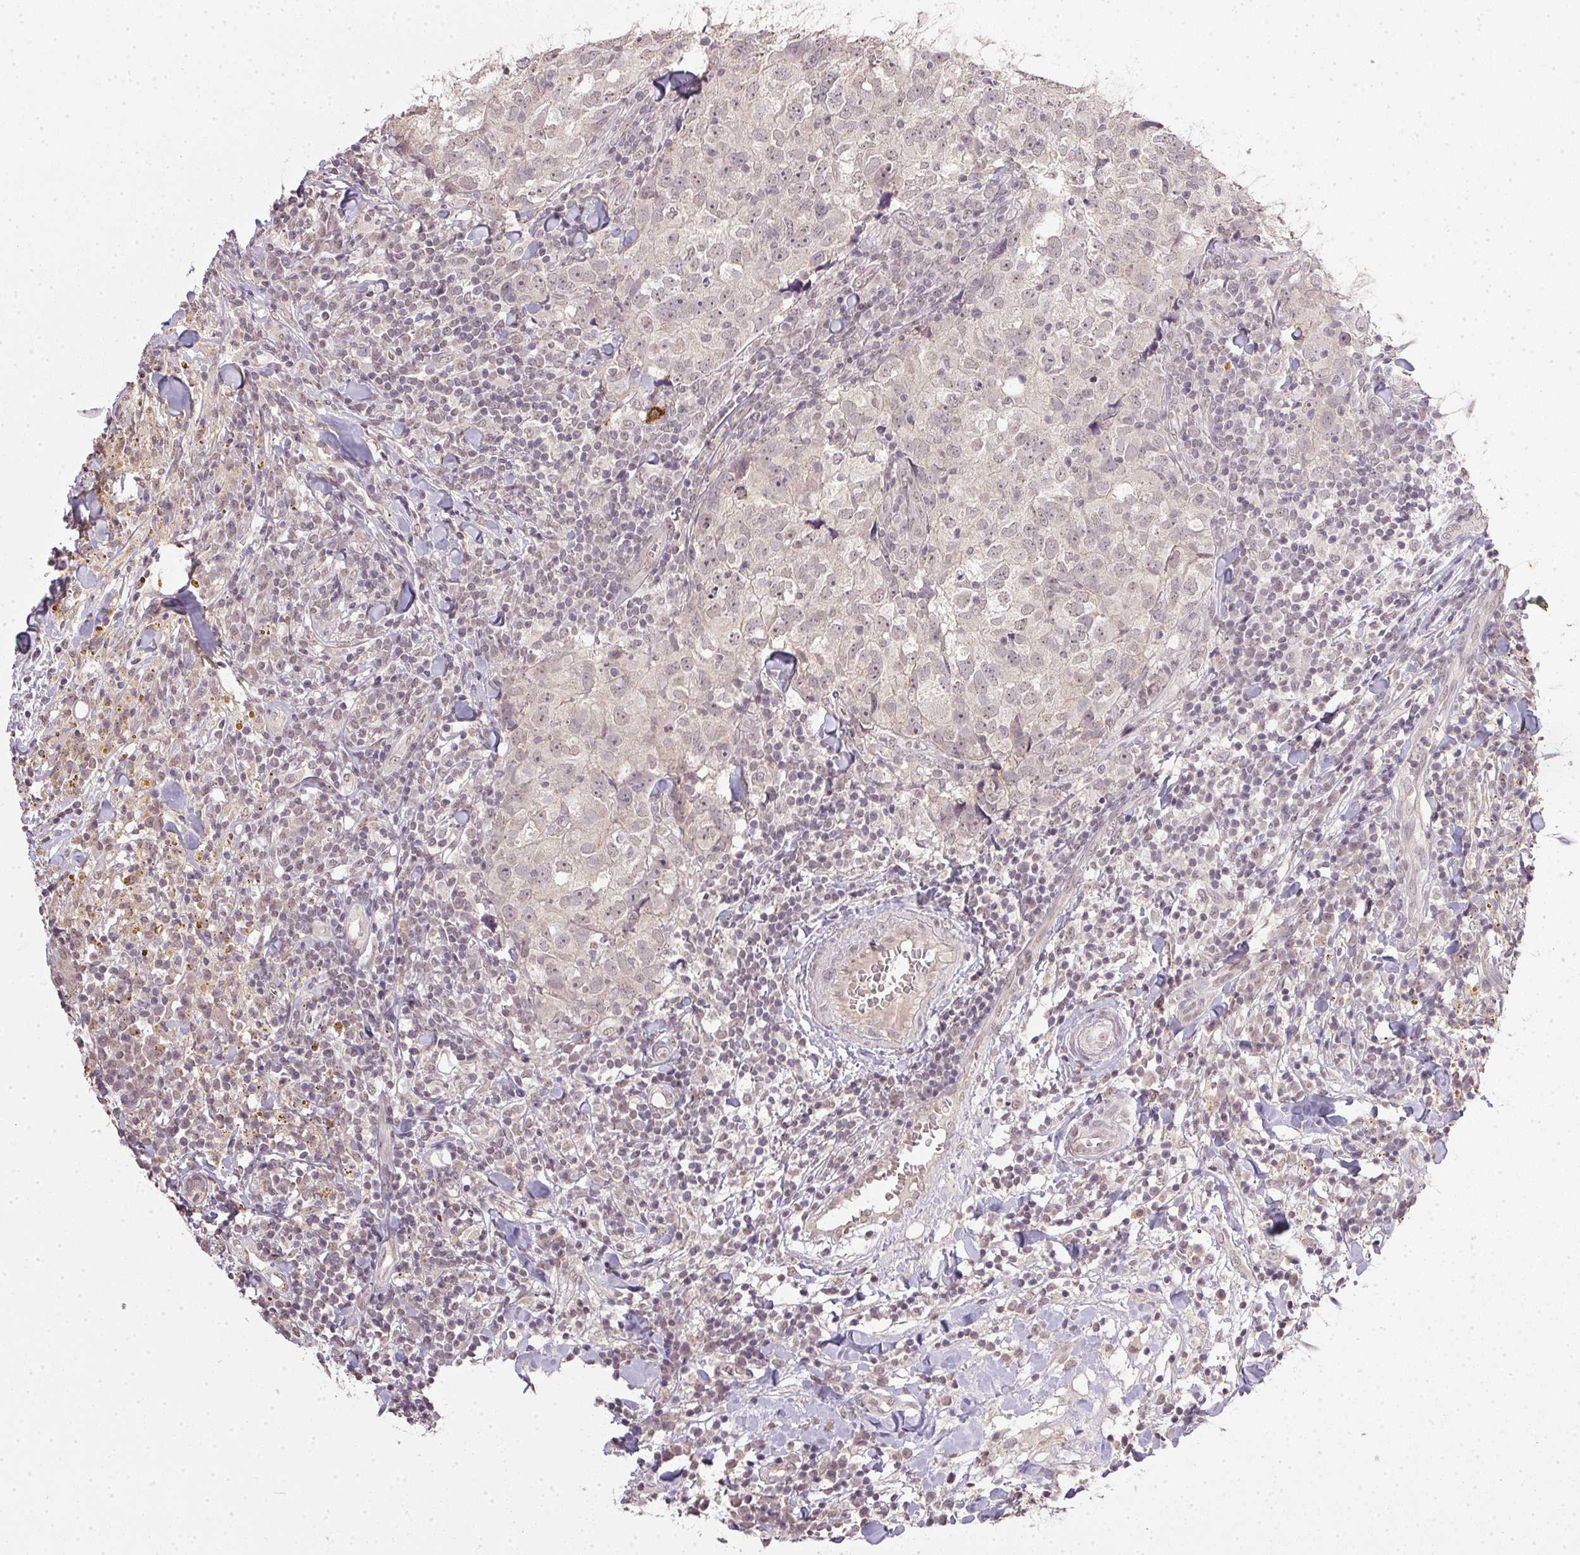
{"staining": {"intensity": "weak", "quantity": "<25%", "location": "nuclear"}, "tissue": "breast cancer", "cell_type": "Tumor cells", "image_type": "cancer", "snomed": [{"axis": "morphology", "description": "Duct carcinoma"}, {"axis": "topography", "description": "Breast"}], "caption": "Immunohistochemistry of human breast invasive ductal carcinoma exhibits no staining in tumor cells.", "gene": "PPP4R4", "patient": {"sex": "female", "age": 30}}